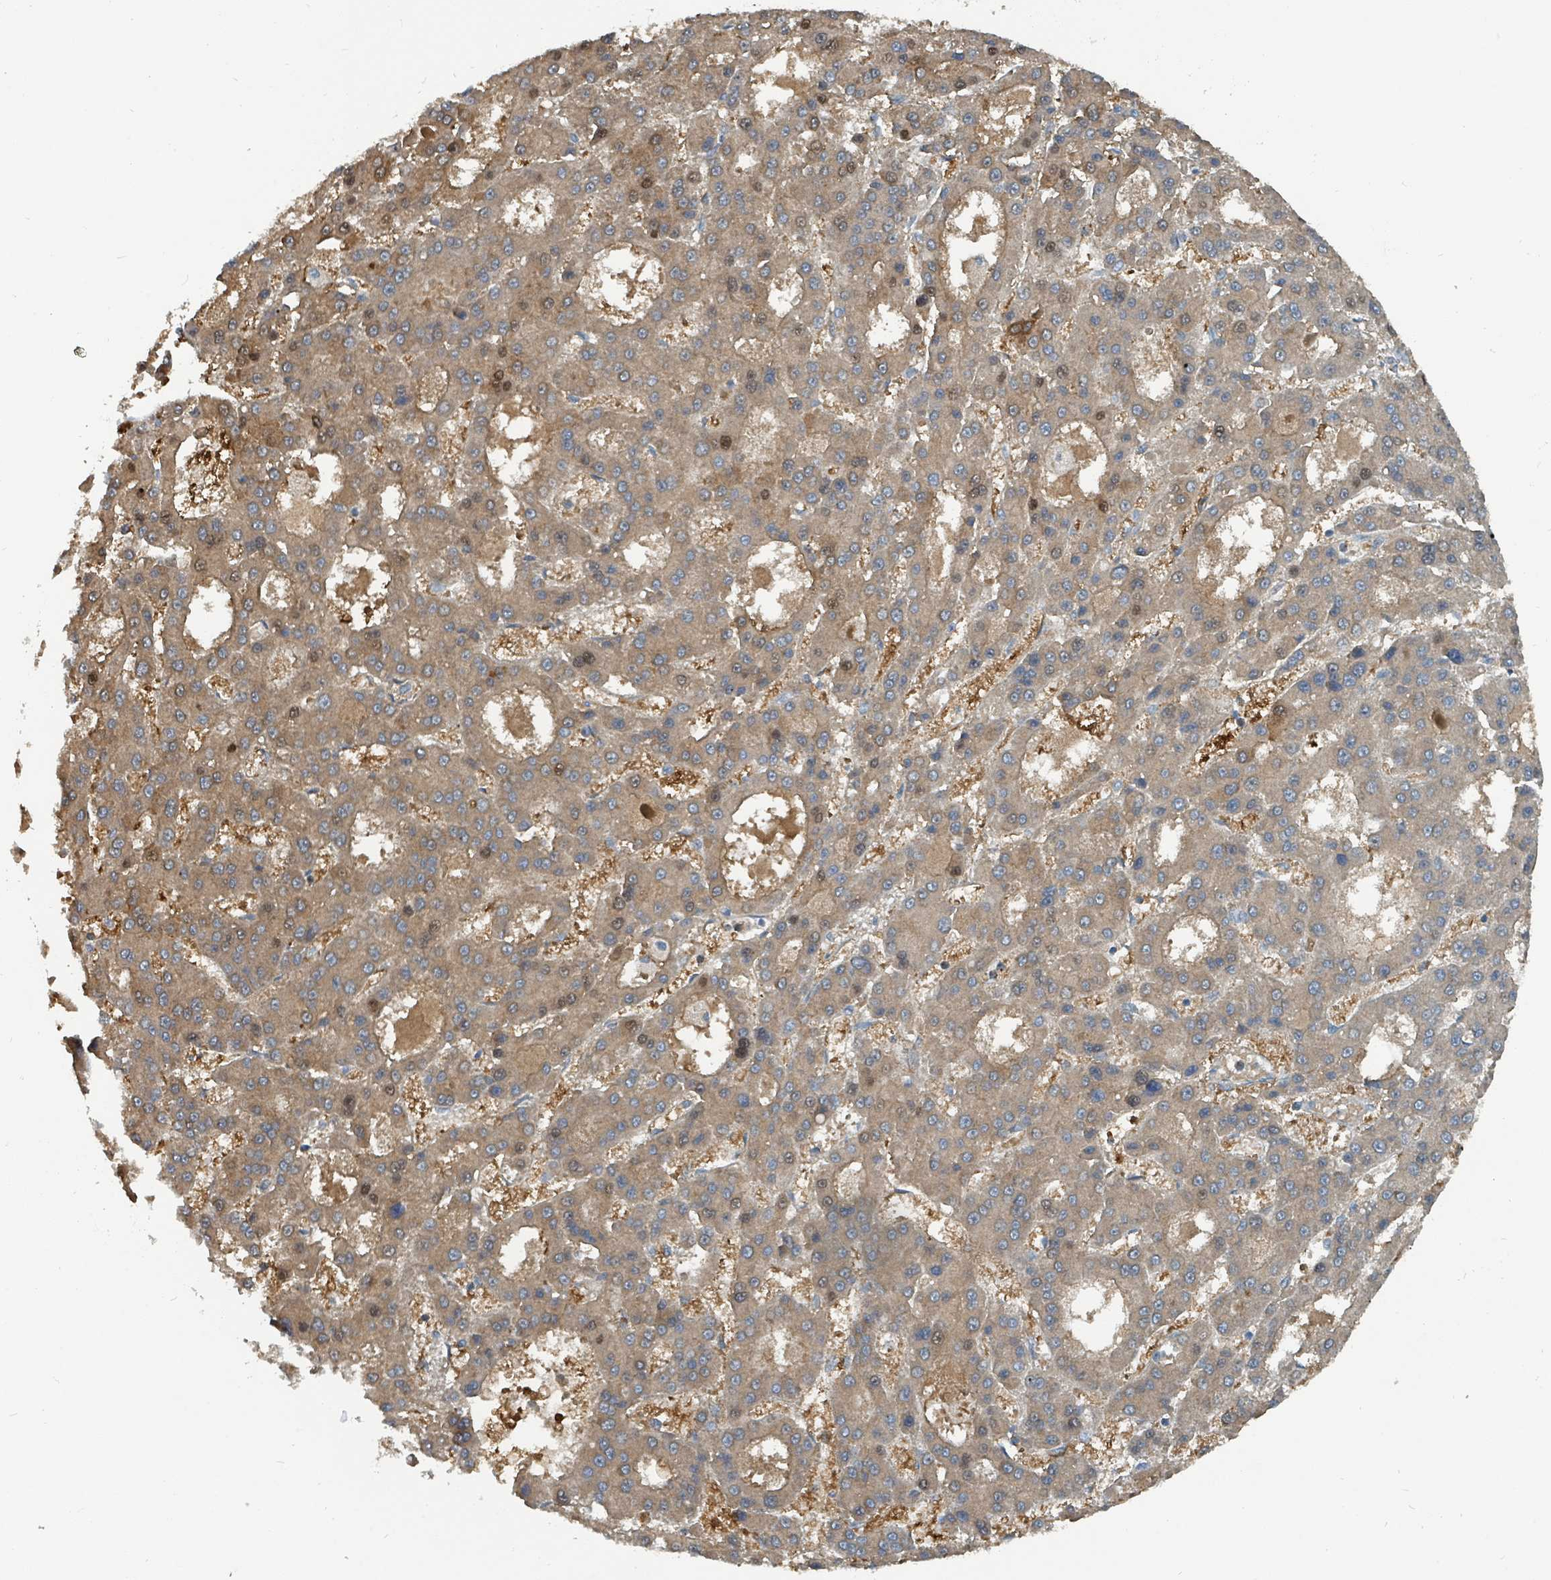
{"staining": {"intensity": "moderate", "quantity": ">75%", "location": "cytoplasmic/membranous,nuclear"}, "tissue": "liver cancer", "cell_type": "Tumor cells", "image_type": "cancer", "snomed": [{"axis": "morphology", "description": "Carcinoma, Hepatocellular, NOS"}, {"axis": "topography", "description": "Liver"}], "caption": "This photomicrograph displays immunohistochemistry staining of human liver hepatocellular carcinoma, with medium moderate cytoplasmic/membranous and nuclear expression in about >75% of tumor cells.", "gene": "SLC44A5", "patient": {"sex": "male", "age": 70}}